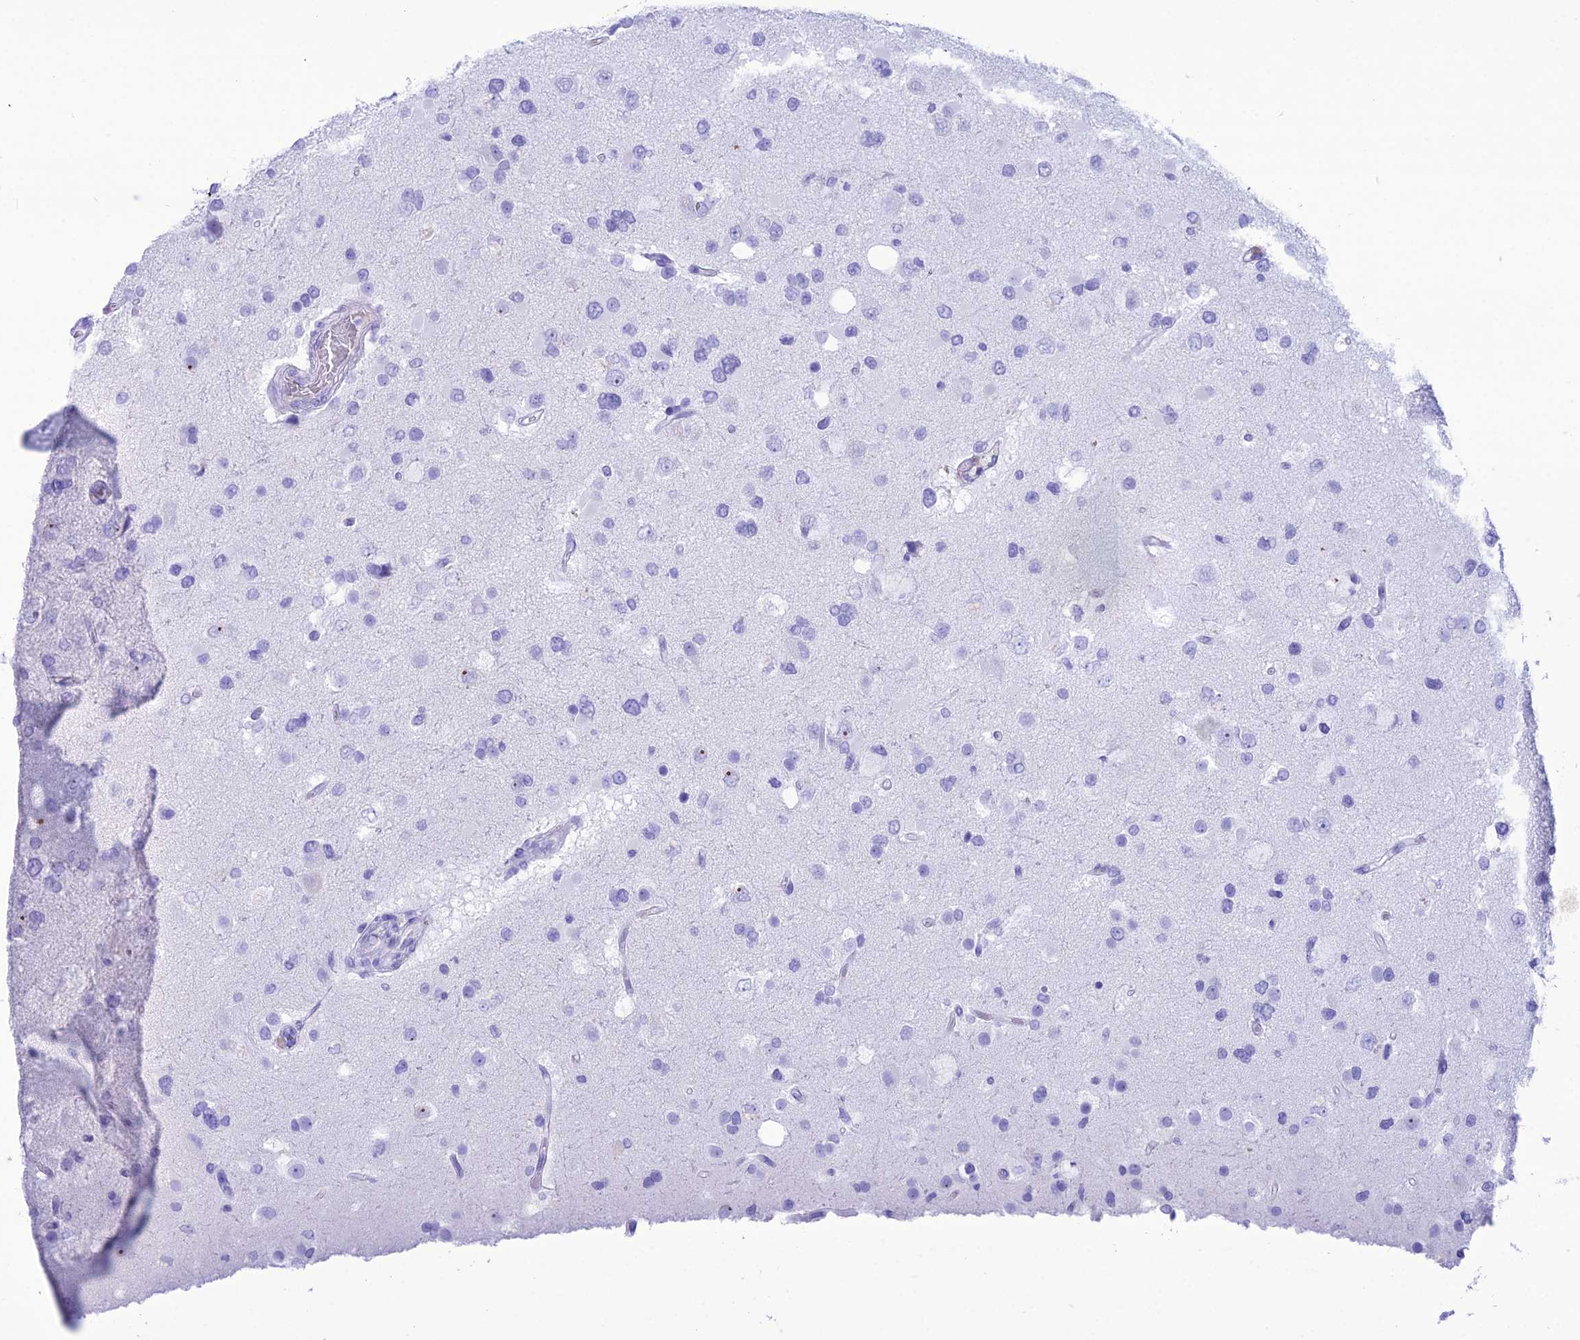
{"staining": {"intensity": "negative", "quantity": "none", "location": "none"}, "tissue": "glioma", "cell_type": "Tumor cells", "image_type": "cancer", "snomed": [{"axis": "morphology", "description": "Glioma, malignant, High grade"}, {"axis": "topography", "description": "Brain"}], "caption": "The micrograph reveals no staining of tumor cells in malignant glioma (high-grade).", "gene": "PNMA5", "patient": {"sex": "male", "age": 53}}